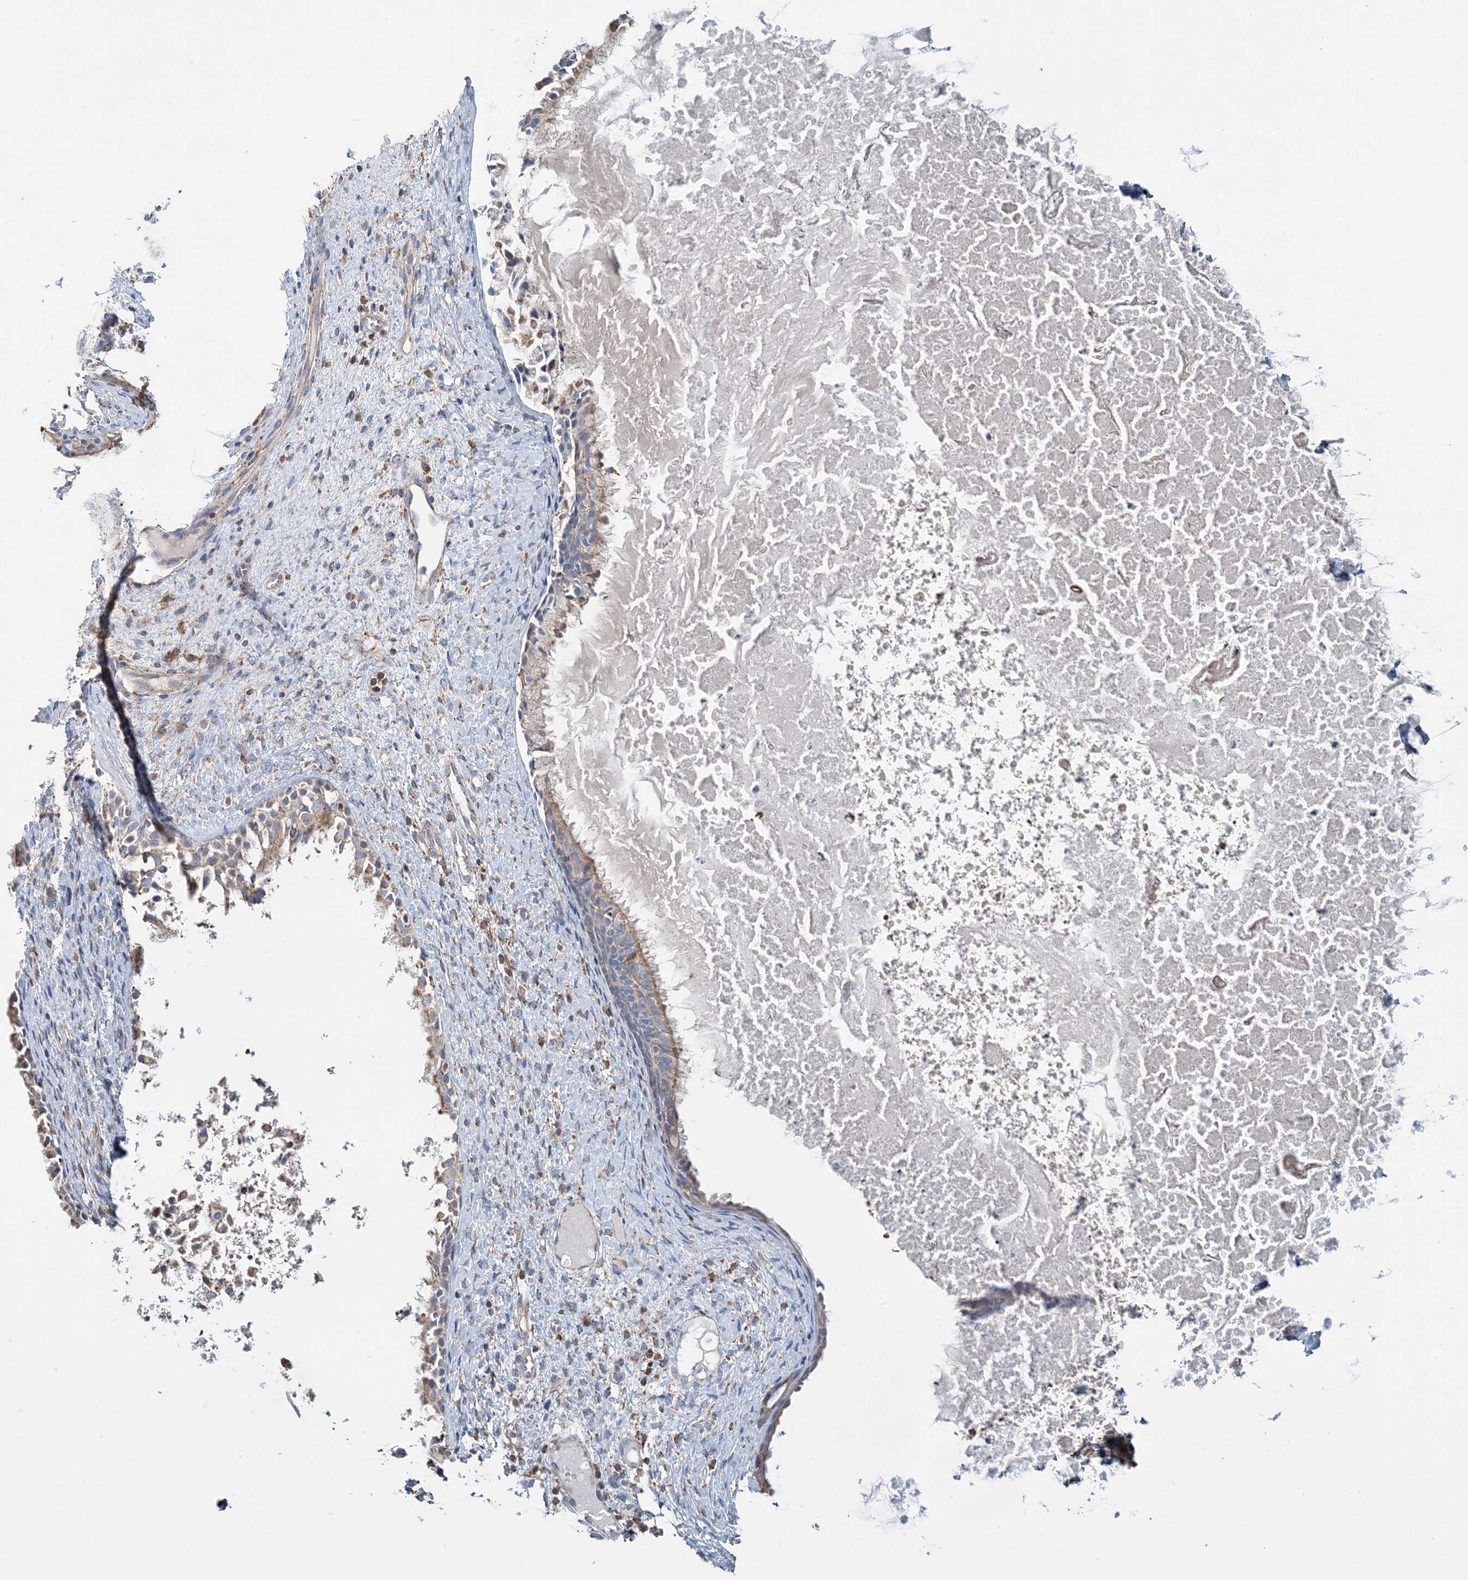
{"staining": {"intensity": "weak", "quantity": "25%-75%", "location": "cytoplasmic/membranous"}, "tissue": "nasopharynx", "cell_type": "Respiratory epithelial cells", "image_type": "normal", "snomed": [{"axis": "morphology", "description": "Normal tissue, NOS"}, {"axis": "topography", "description": "Nasopharynx"}], "caption": "Immunohistochemical staining of normal nasopharynx demonstrates low levels of weak cytoplasmic/membranous expression in about 25%-75% of respiratory epithelial cells.", "gene": "TMLHE", "patient": {"sex": "male", "age": 22}}